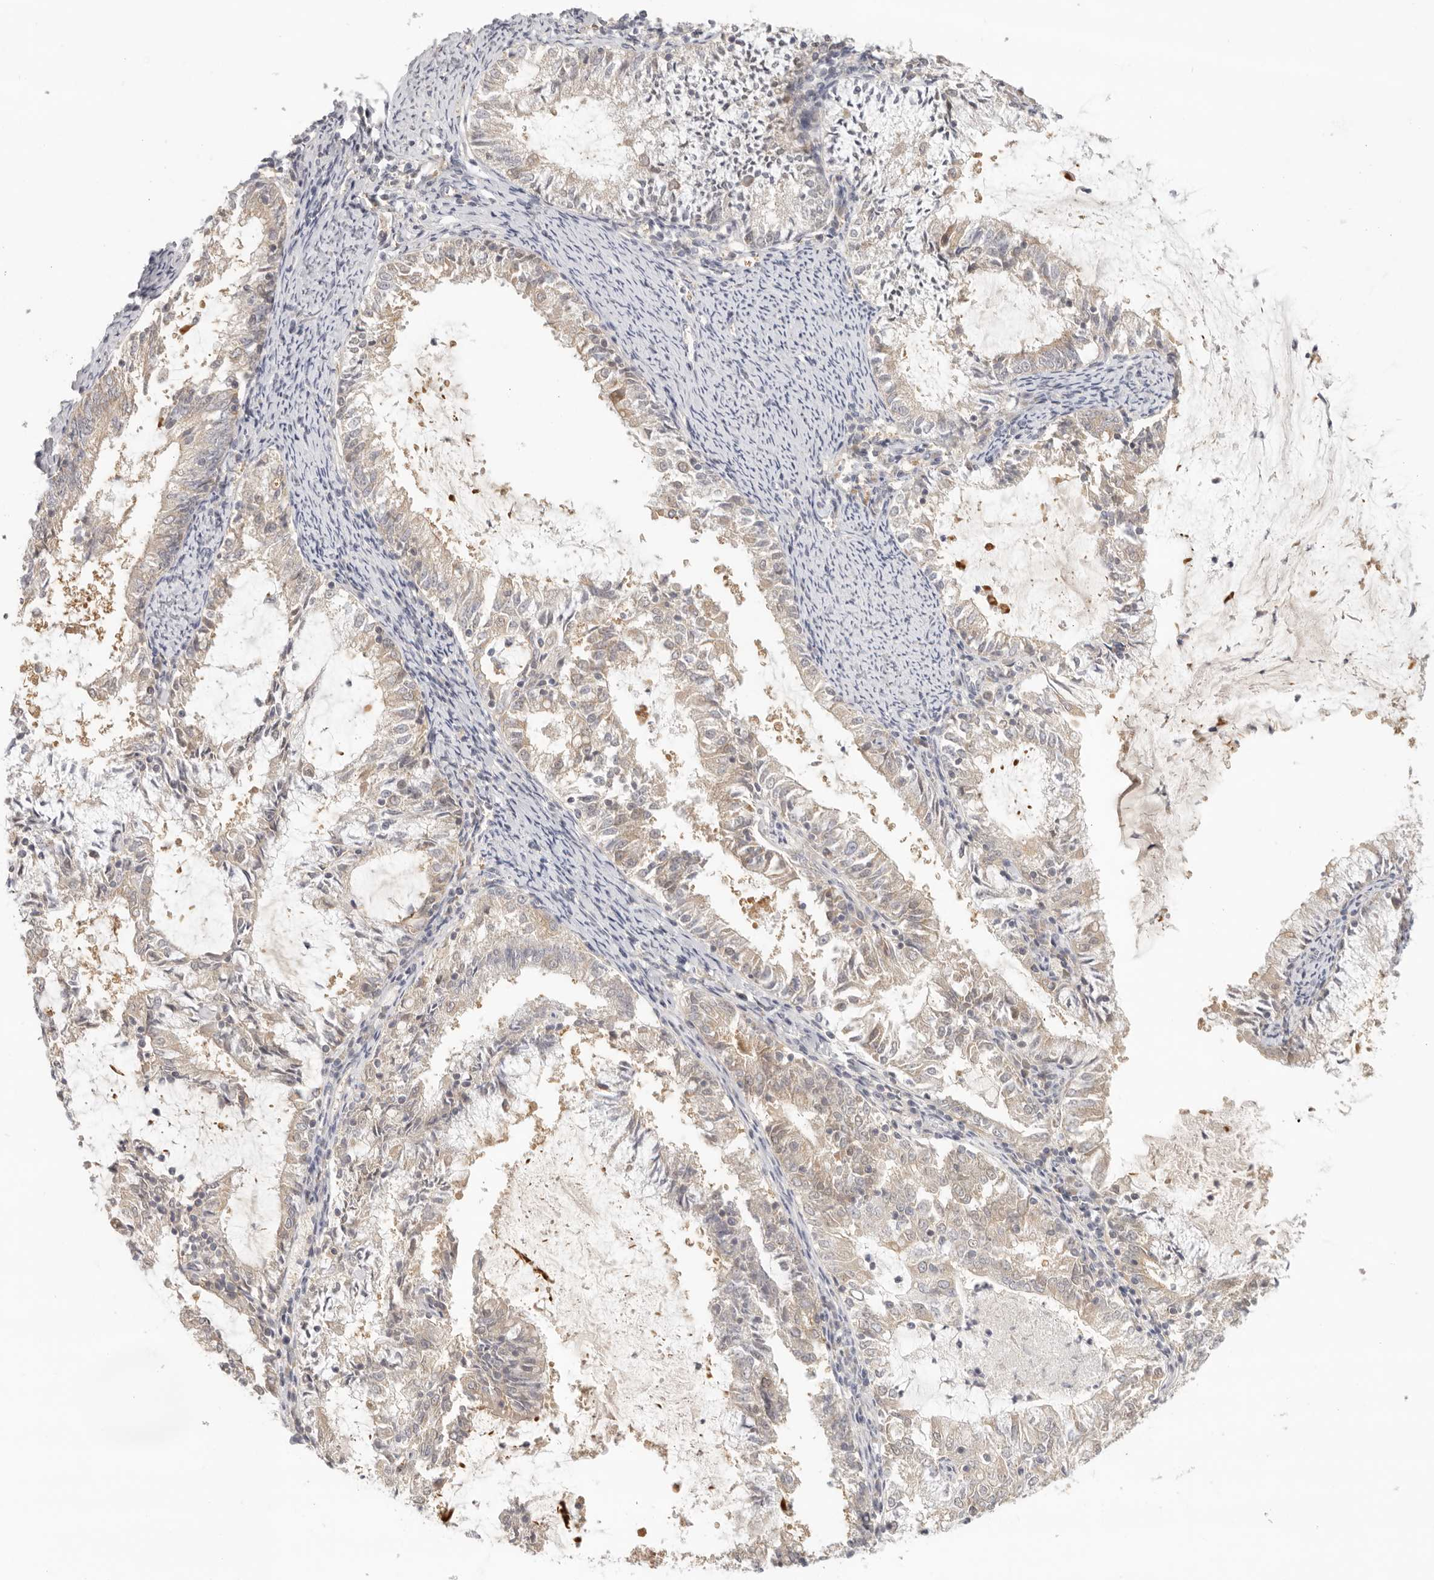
{"staining": {"intensity": "weak", "quantity": ">75%", "location": "cytoplasmic/membranous"}, "tissue": "endometrial cancer", "cell_type": "Tumor cells", "image_type": "cancer", "snomed": [{"axis": "morphology", "description": "Adenocarcinoma, NOS"}, {"axis": "topography", "description": "Endometrium"}], "caption": "Tumor cells display low levels of weak cytoplasmic/membranous expression in about >75% of cells in endometrial cancer. Immunohistochemistry stains the protein in brown and the nuclei are stained blue.", "gene": "AHDC1", "patient": {"sex": "female", "age": 57}}